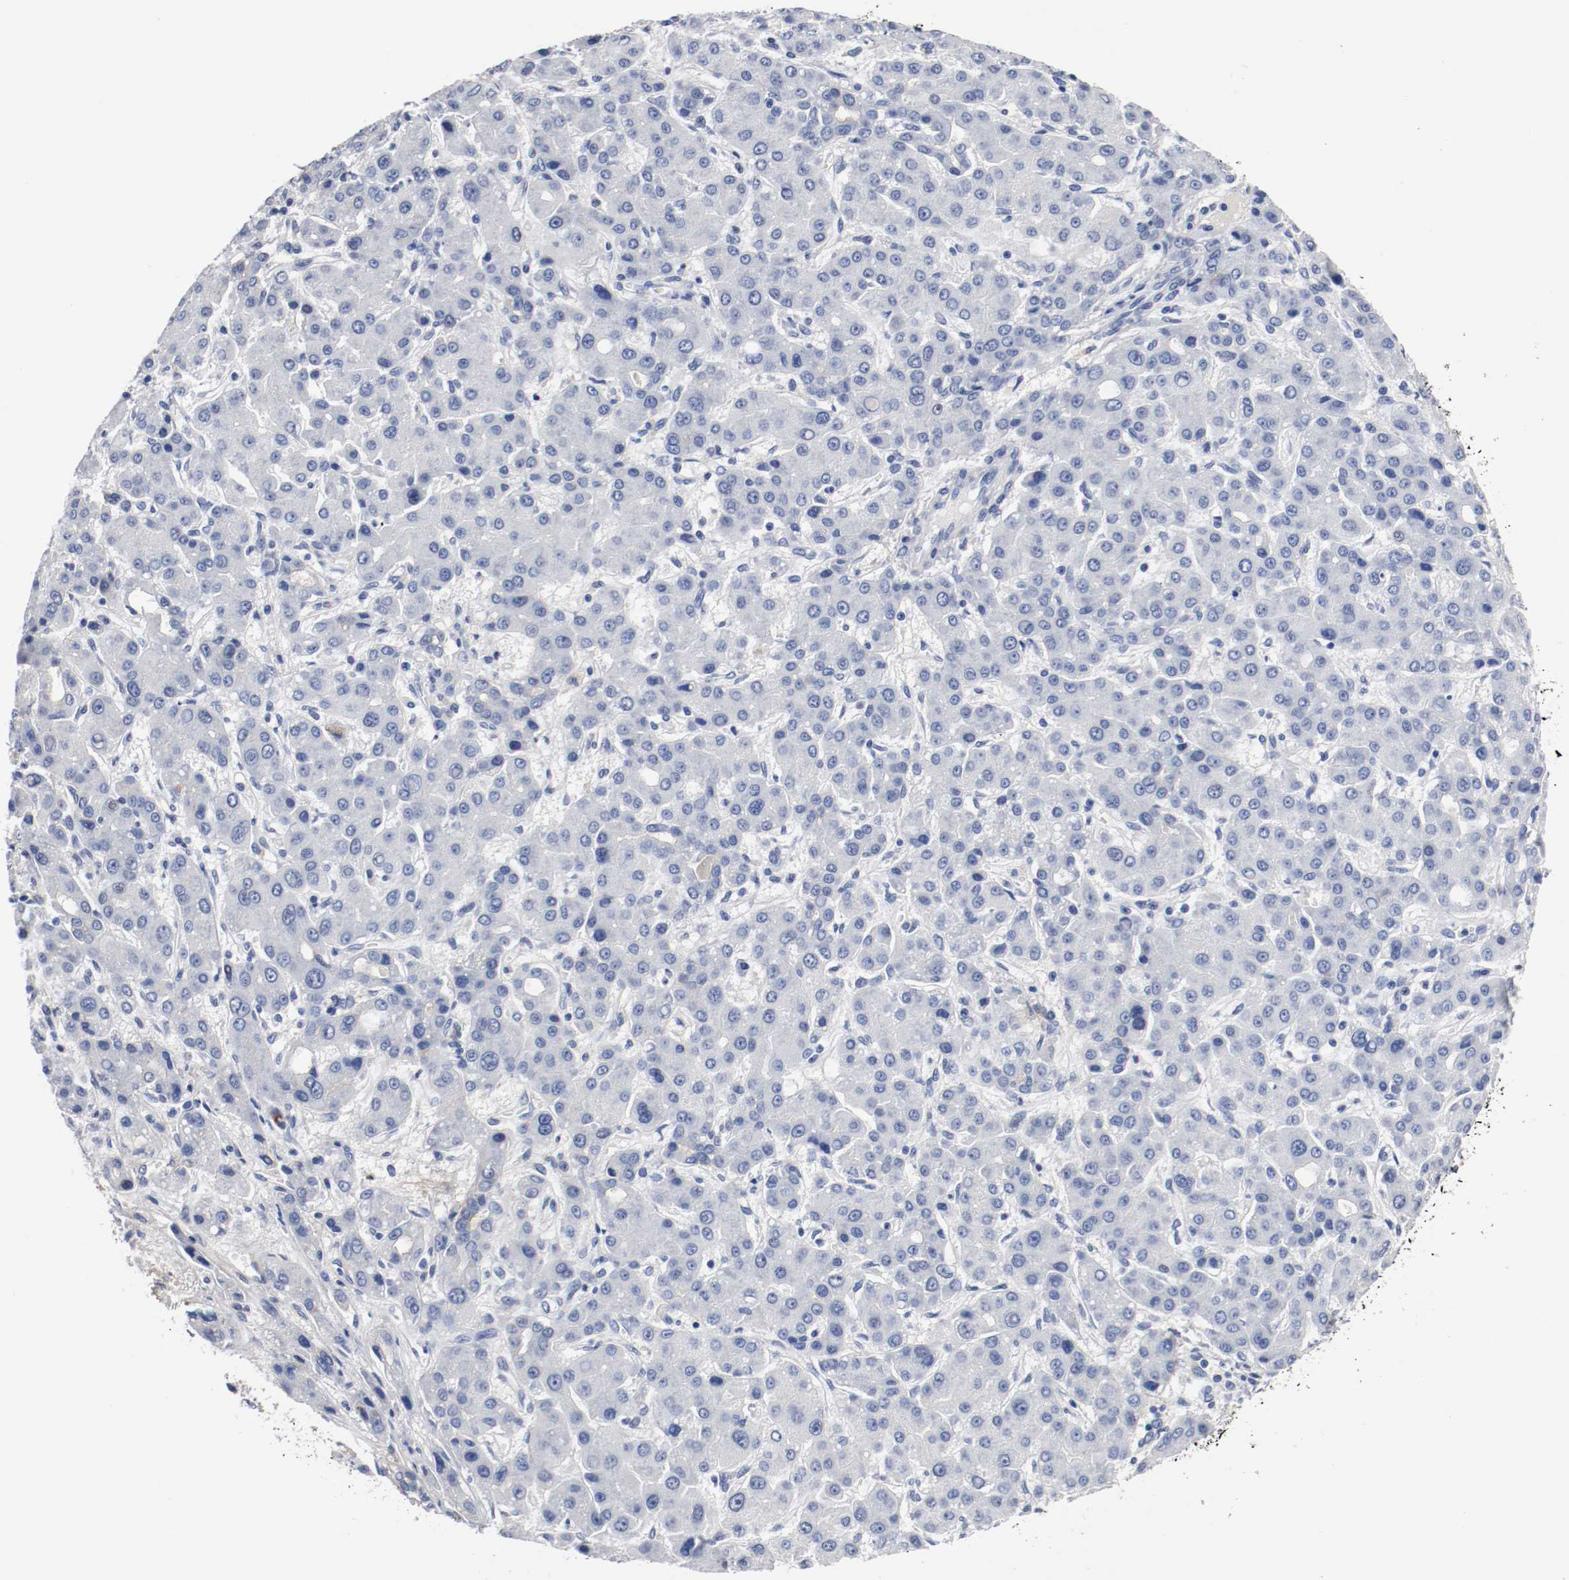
{"staining": {"intensity": "negative", "quantity": "none", "location": "none"}, "tissue": "liver cancer", "cell_type": "Tumor cells", "image_type": "cancer", "snomed": [{"axis": "morphology", "description": "Carcinoma, Hepatocellular, NOS"}, {"axis": "topography", "description": "Liver"}], "caption": "A histopathology image of human hepatocellular carcinoma (liver) is negative for staining in tumor cells.", "gene": "TNC", "patient": {"sex": "male", "age": 55}}